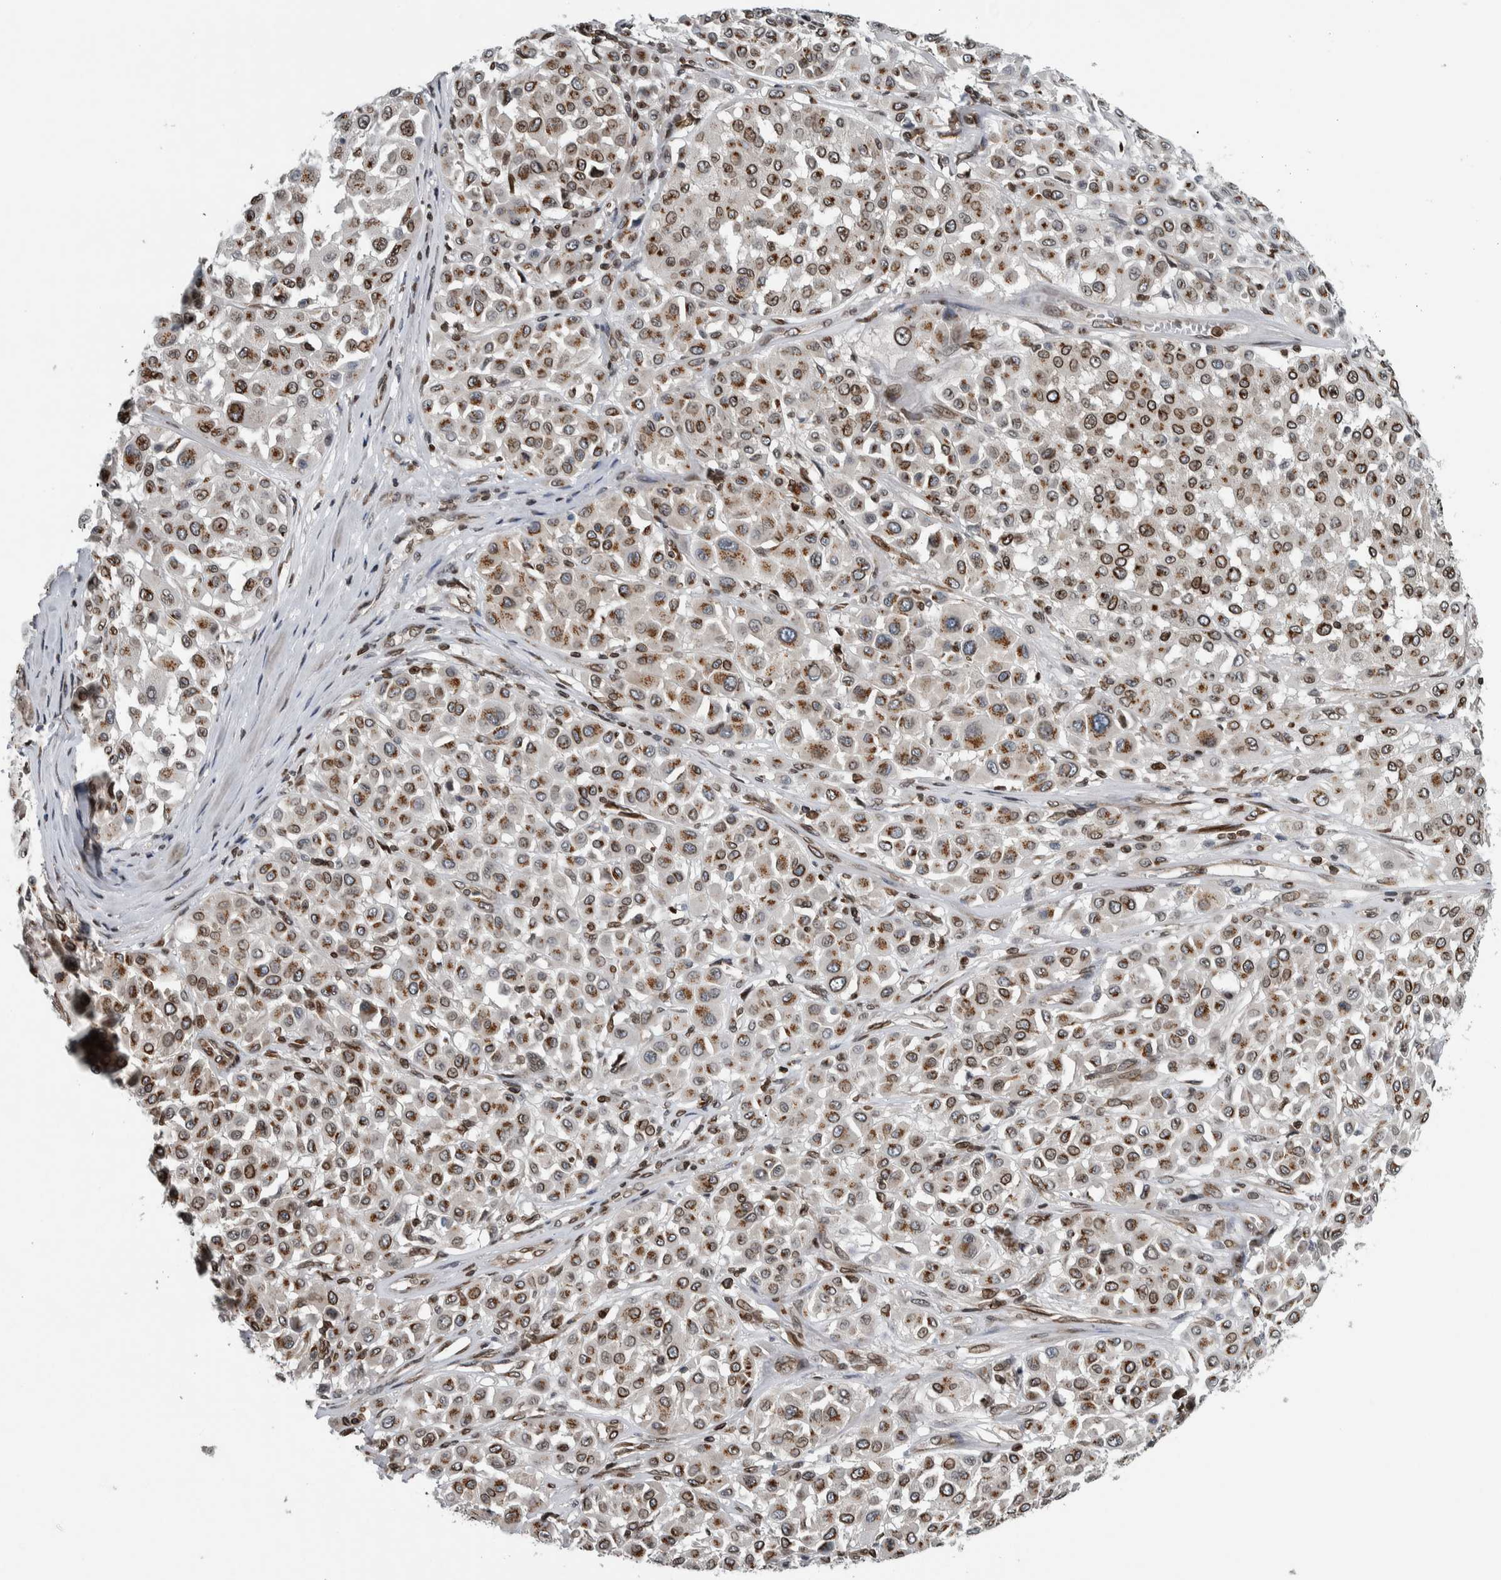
{"staining": {"intensity": "moderate", "quantity": "25%-75%", "location": "cytoplasmic/membranous,nuclear"}, "tissue": "melanoma", "cell_type": "Tumor cells", "image_type": "cancer", "snomed": [{"axis": "morphology", "description": "Malignant melanoma, Metastatic site"}, {"axis": "topography", "description": "Soft tissue"}], "caption": "This histopathology image shows immunohistochemistry staining of human malignant melanoma (metastatic site), with medium moderate cytoplasmic/membranous and nuclear staining in about 25%-75% of tumor cells.", "gene": "FAM135B", "patient": {"sex": "male", "age": 41}}